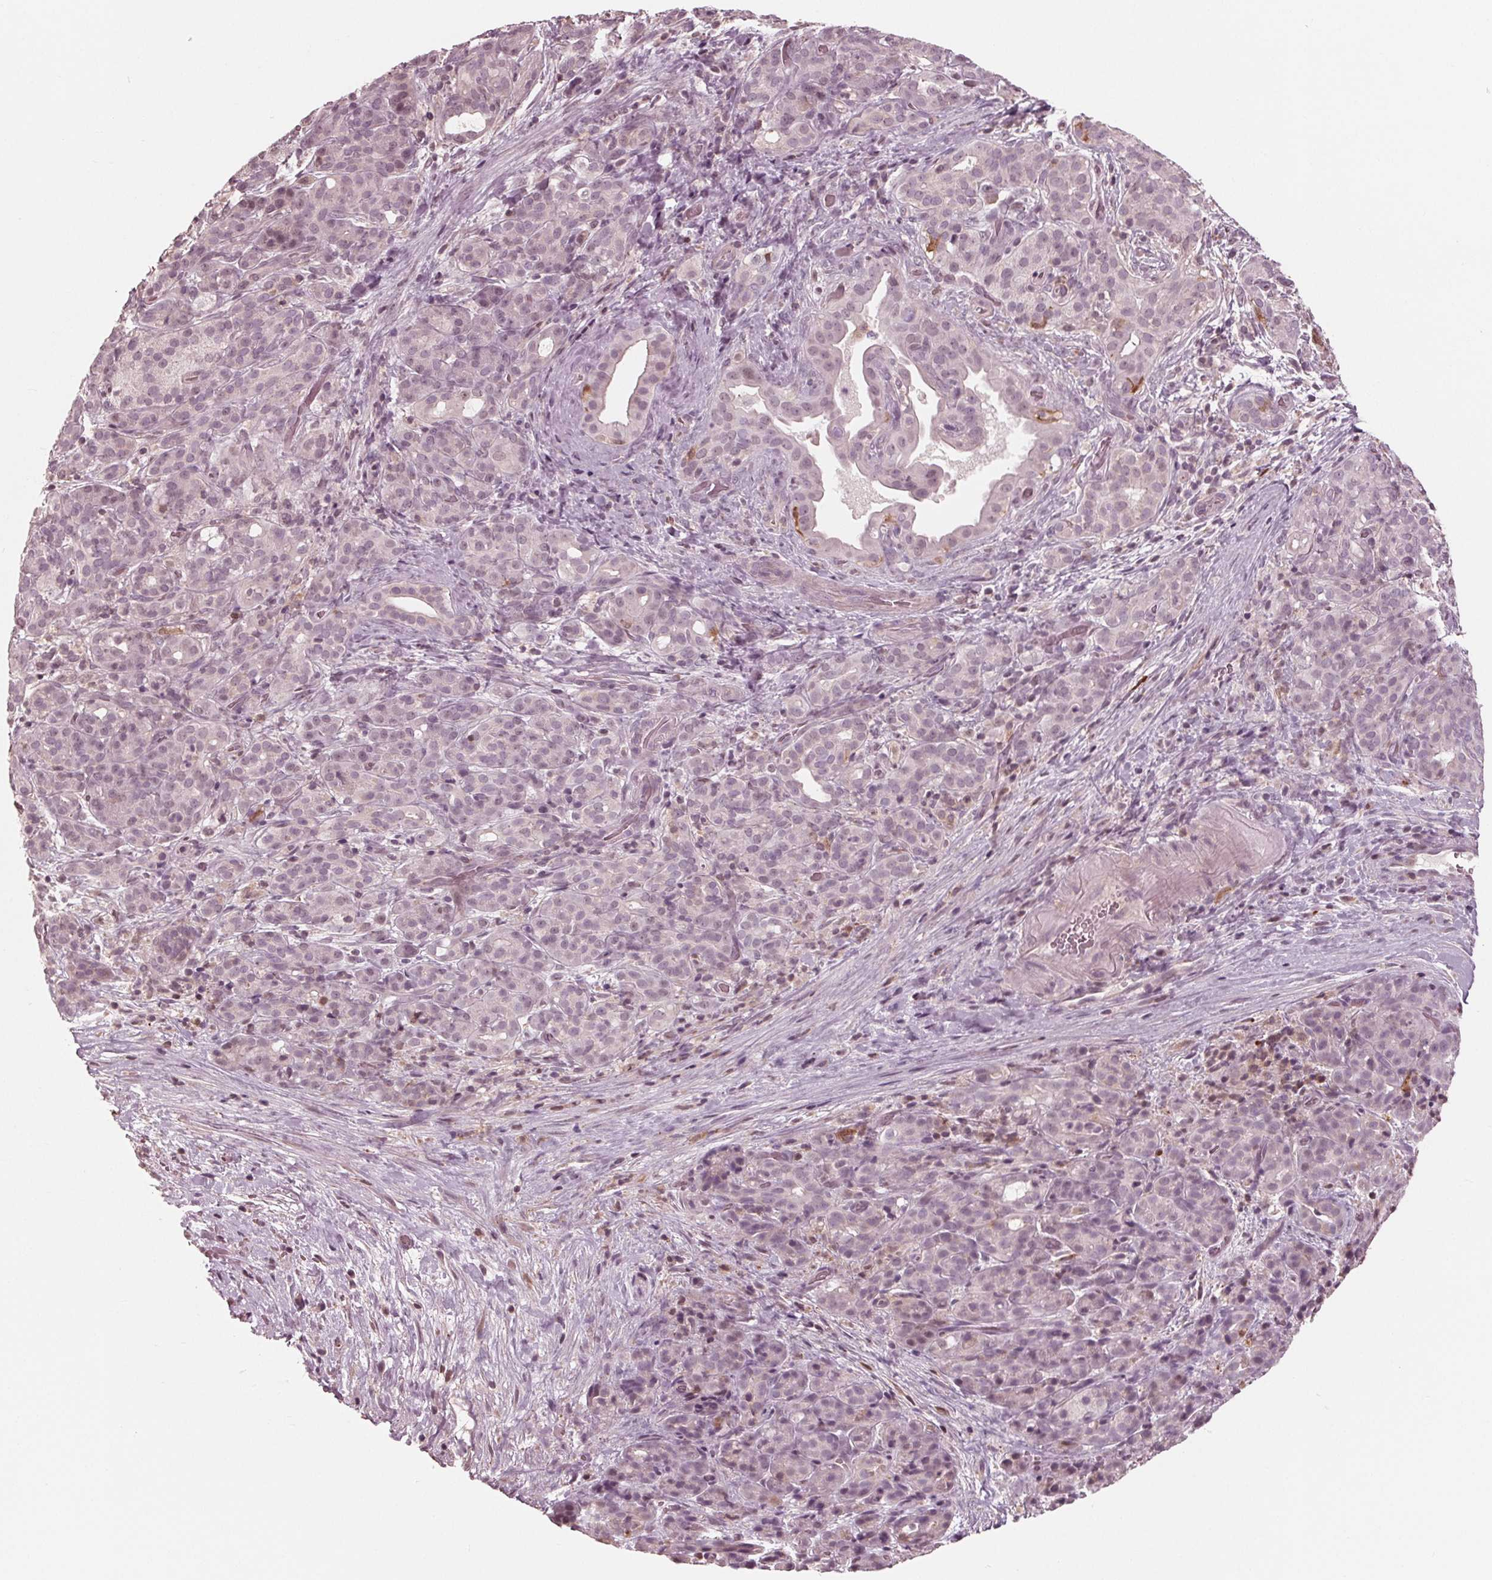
{"staining": {"intensity": "negative", "quantity": "none", "location": "none"}, "tissue": "pancreatic cancer", "cell_type": "Tumor cells", "image_type": "cancer", "snomed": [{"axis": "morphology", "description": "Adenocarcinoma, NOS"}, {"axis": "topography", "description": "Pancreas"}], "caption": "IHC histopathology image of pancreatic cancer stained for a protein (brown), which exhibits no positivity in tumor cells. Brightfield microscopy of immunohistochemistry stained with DAB (3,3'-diaminobenzidine) (brown) and hematoxylin (blue), captured at high magnification.", "gene": "ING3", "patient": {"sex": "male", "age": 44}}